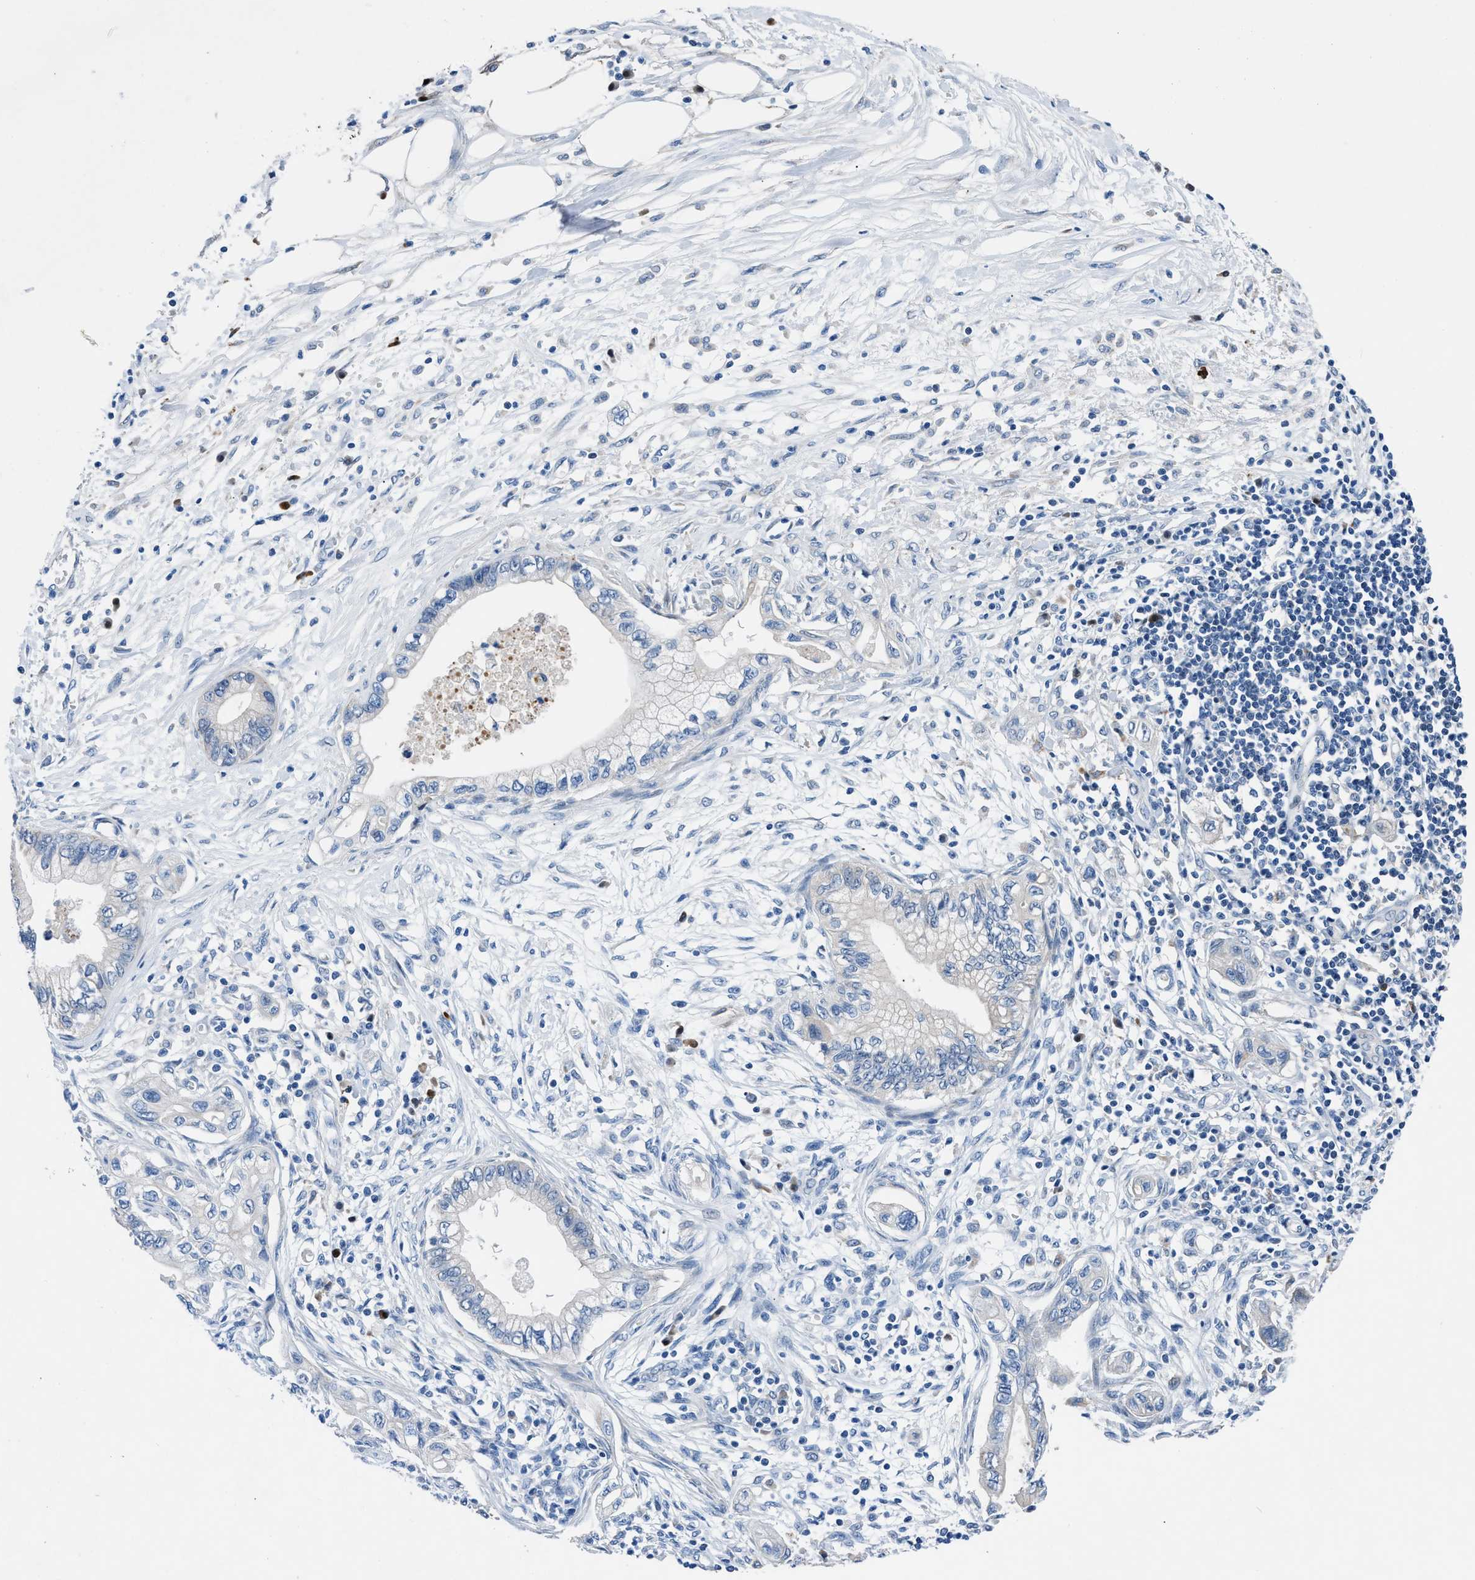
{"staining": {"intensity": "negative", "quantity": "none", "location": "none"}, "tissue": "pancreatic cancer", "cell_type": "Tumor cells", "image_type": "cancer", "snomed": [{"axis": "morphology", "description": "Adenocarcinoma, NOS"}, {"axis": "topography", "description": "Pancreas"}], "caption": "A micrograph of adenocarcinoma (pancreatic) stained for a protein reveals no brown staining in tumor cells.", "gene": "UAP1", "patient": {"sex": "male", "age": 56}}